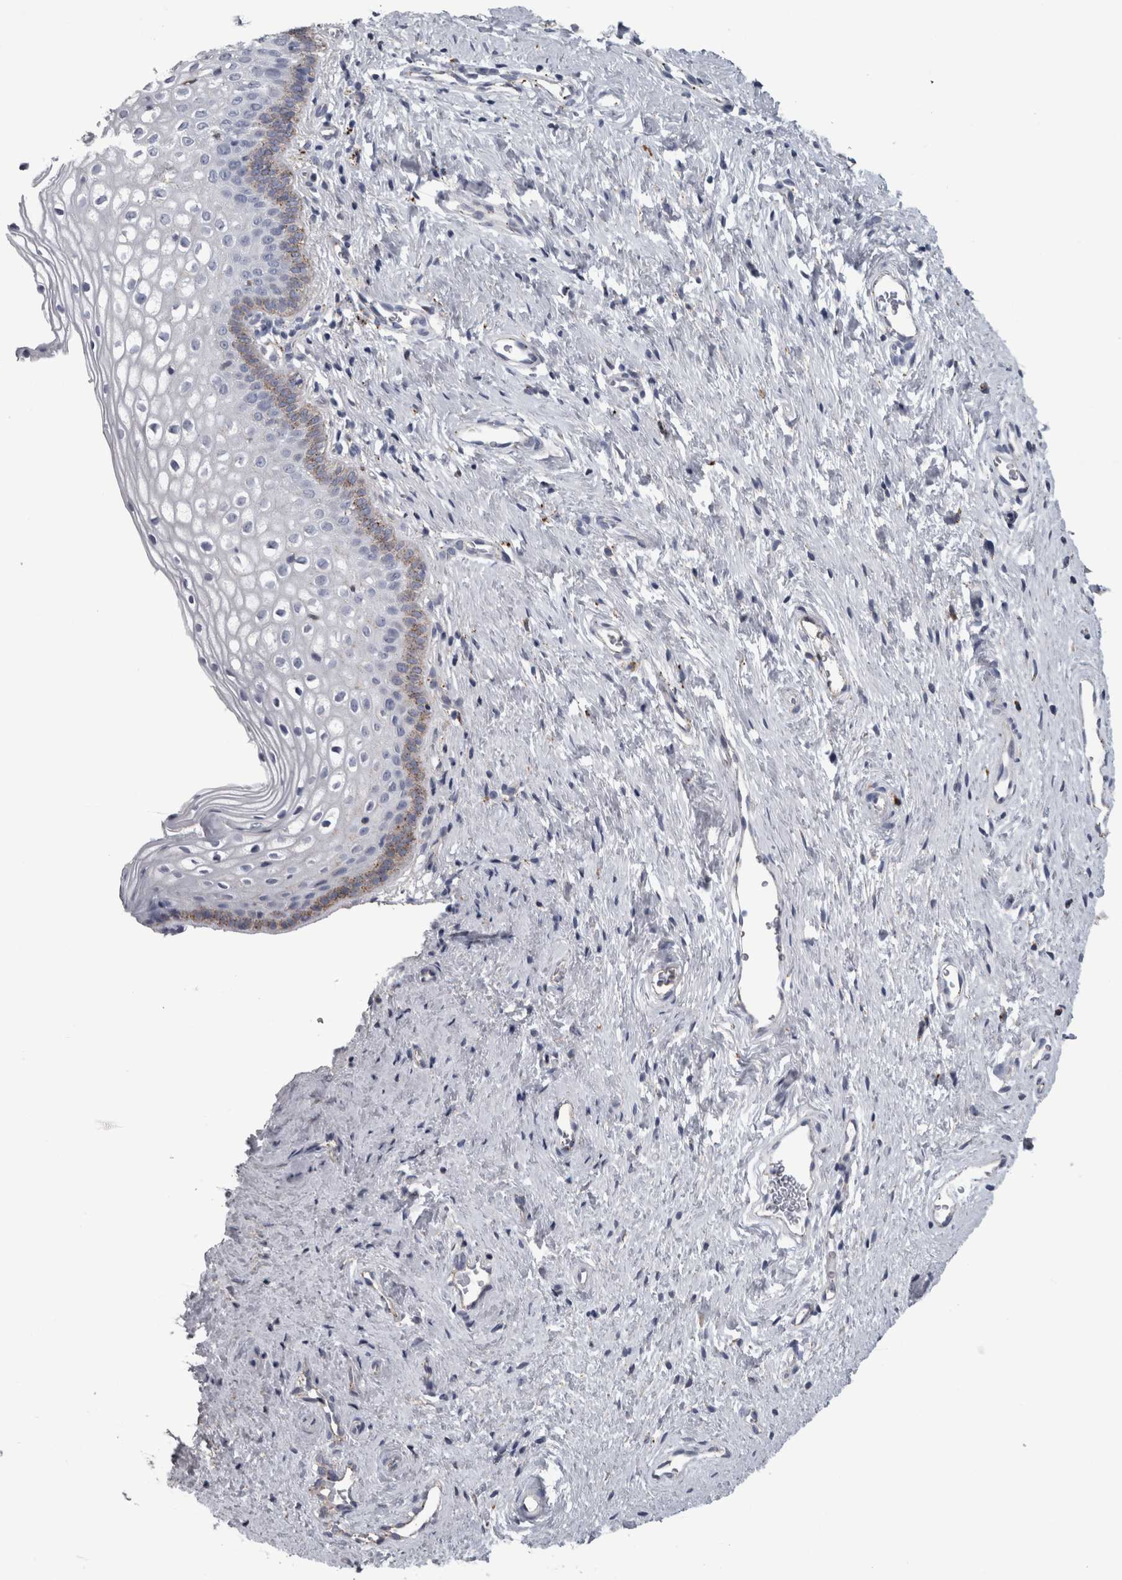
{"staining": {"intensity": "negative", "quantity": "none", "location": "none"}, "tissue": "cervix", "cell_type": "Glandular cells", "image_type": "normal", "snomed": [{"axis": "morphology", "description": "Normal tissue, NOS"}, {"axis": "topography", "description": "Cervix"}], "caption": "The IHC image has no significant positivity in glandular cells of cervix. The staining was performed using DAB (3,3'-diaminobenzidine) to visualize the protein expression in brown, while the nuclei were stained in blue with hematoxylin (Magnification: 20x).", "gene": "DPP7", "patient": {"sex": "female", "age": 27}}